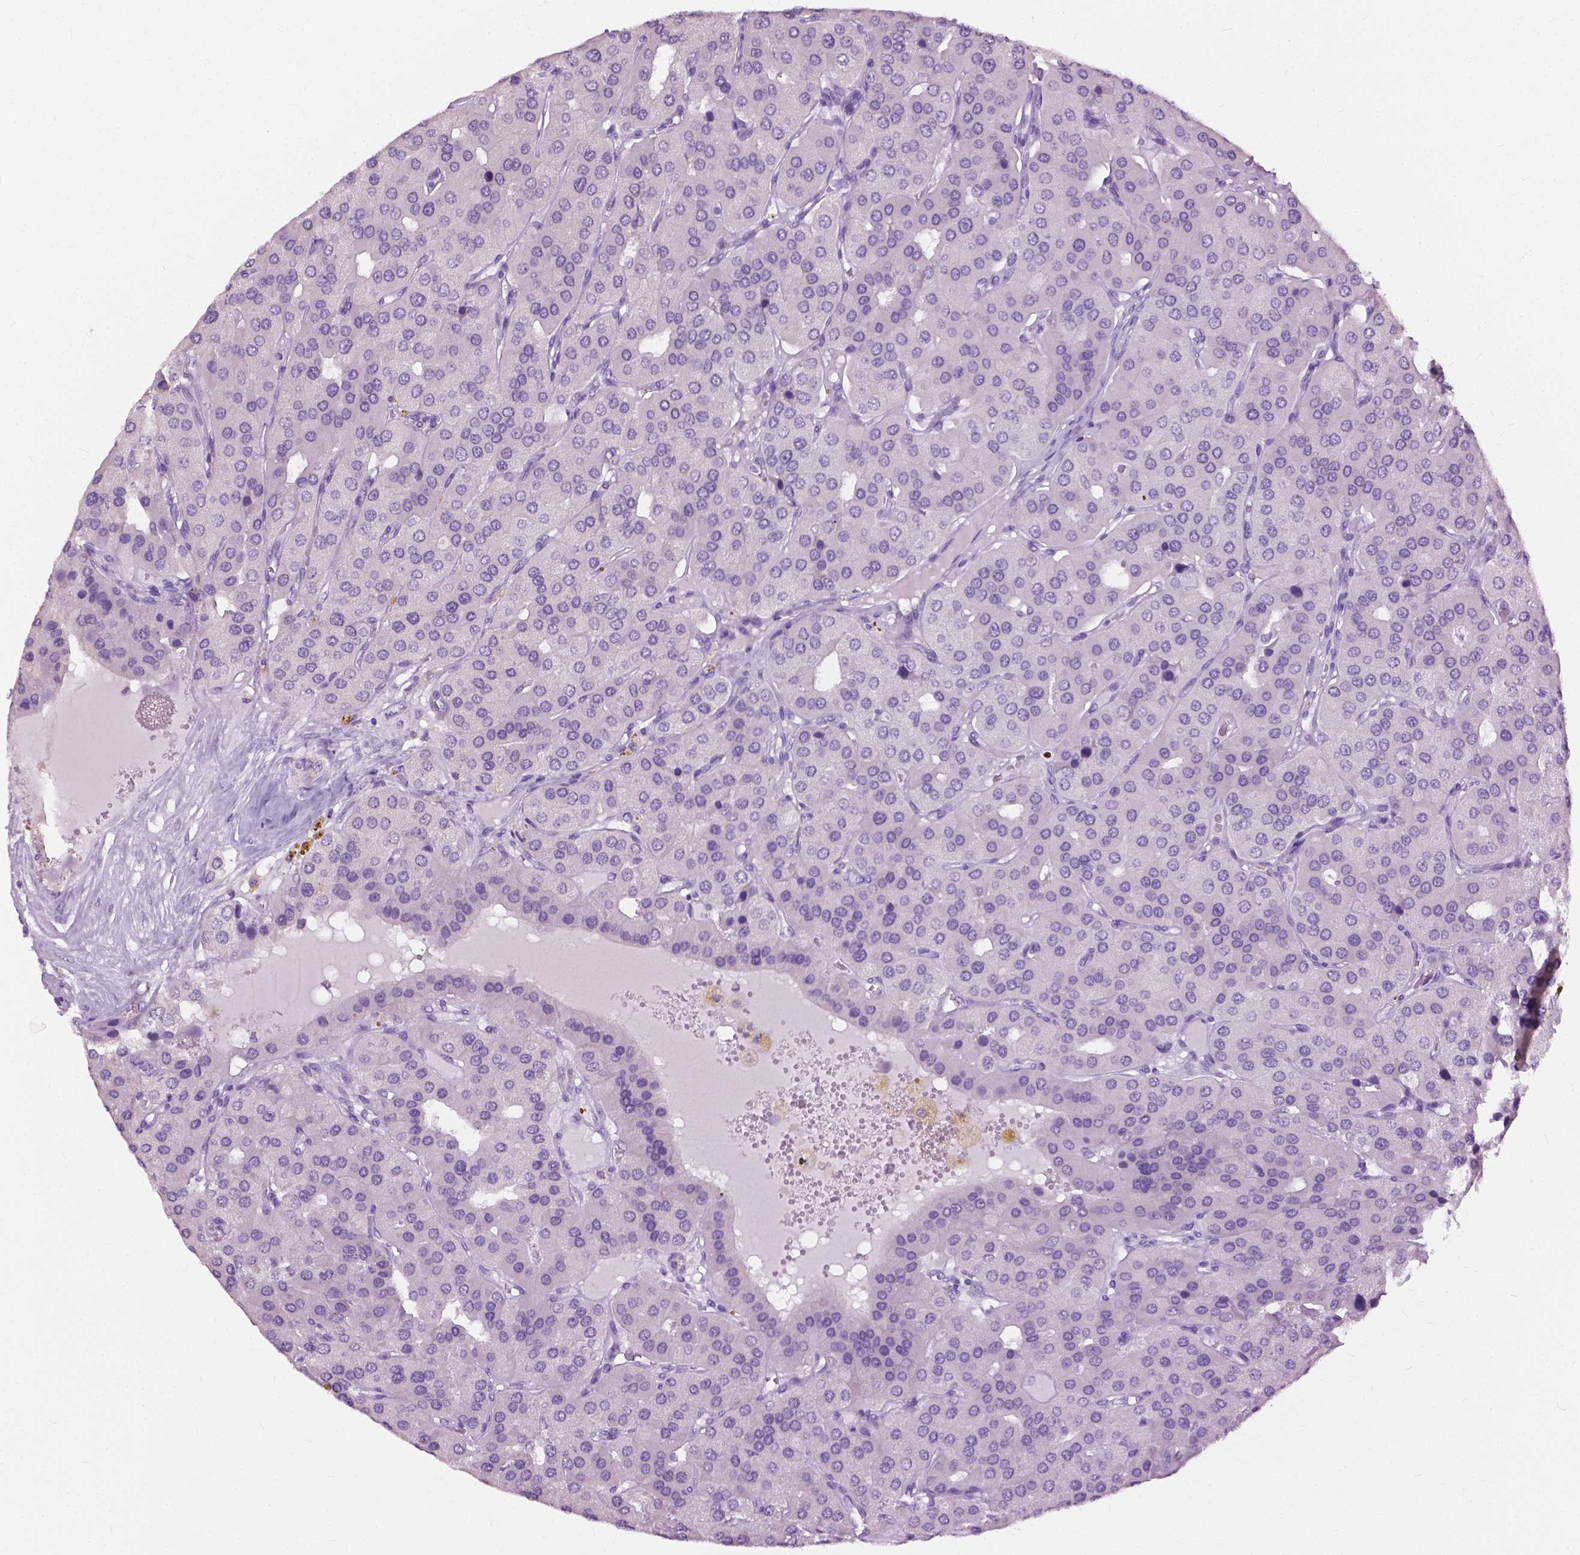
{"staining": {"intensity": "negative", "quantity": "none", "location": "none"}, "tissue": "parathyroid gland", "cell_type": "Glandular cells", "image_type": "normal", "snomed": [{"axis": "morphology", "description": "Normal tissue, NOS"}, {"axis": "morphology", "description": "Adenoma, NOS"}, {"axis": "topography", "description": "Parathyroid gland"}], "caption": "This is an immunohistochemistry (IHC) micrograph of normal parathyroid gland. There is no expression in glandular cells.", "gene": "GPR37L1", "patient": {"sex": "female", "age": 86}}